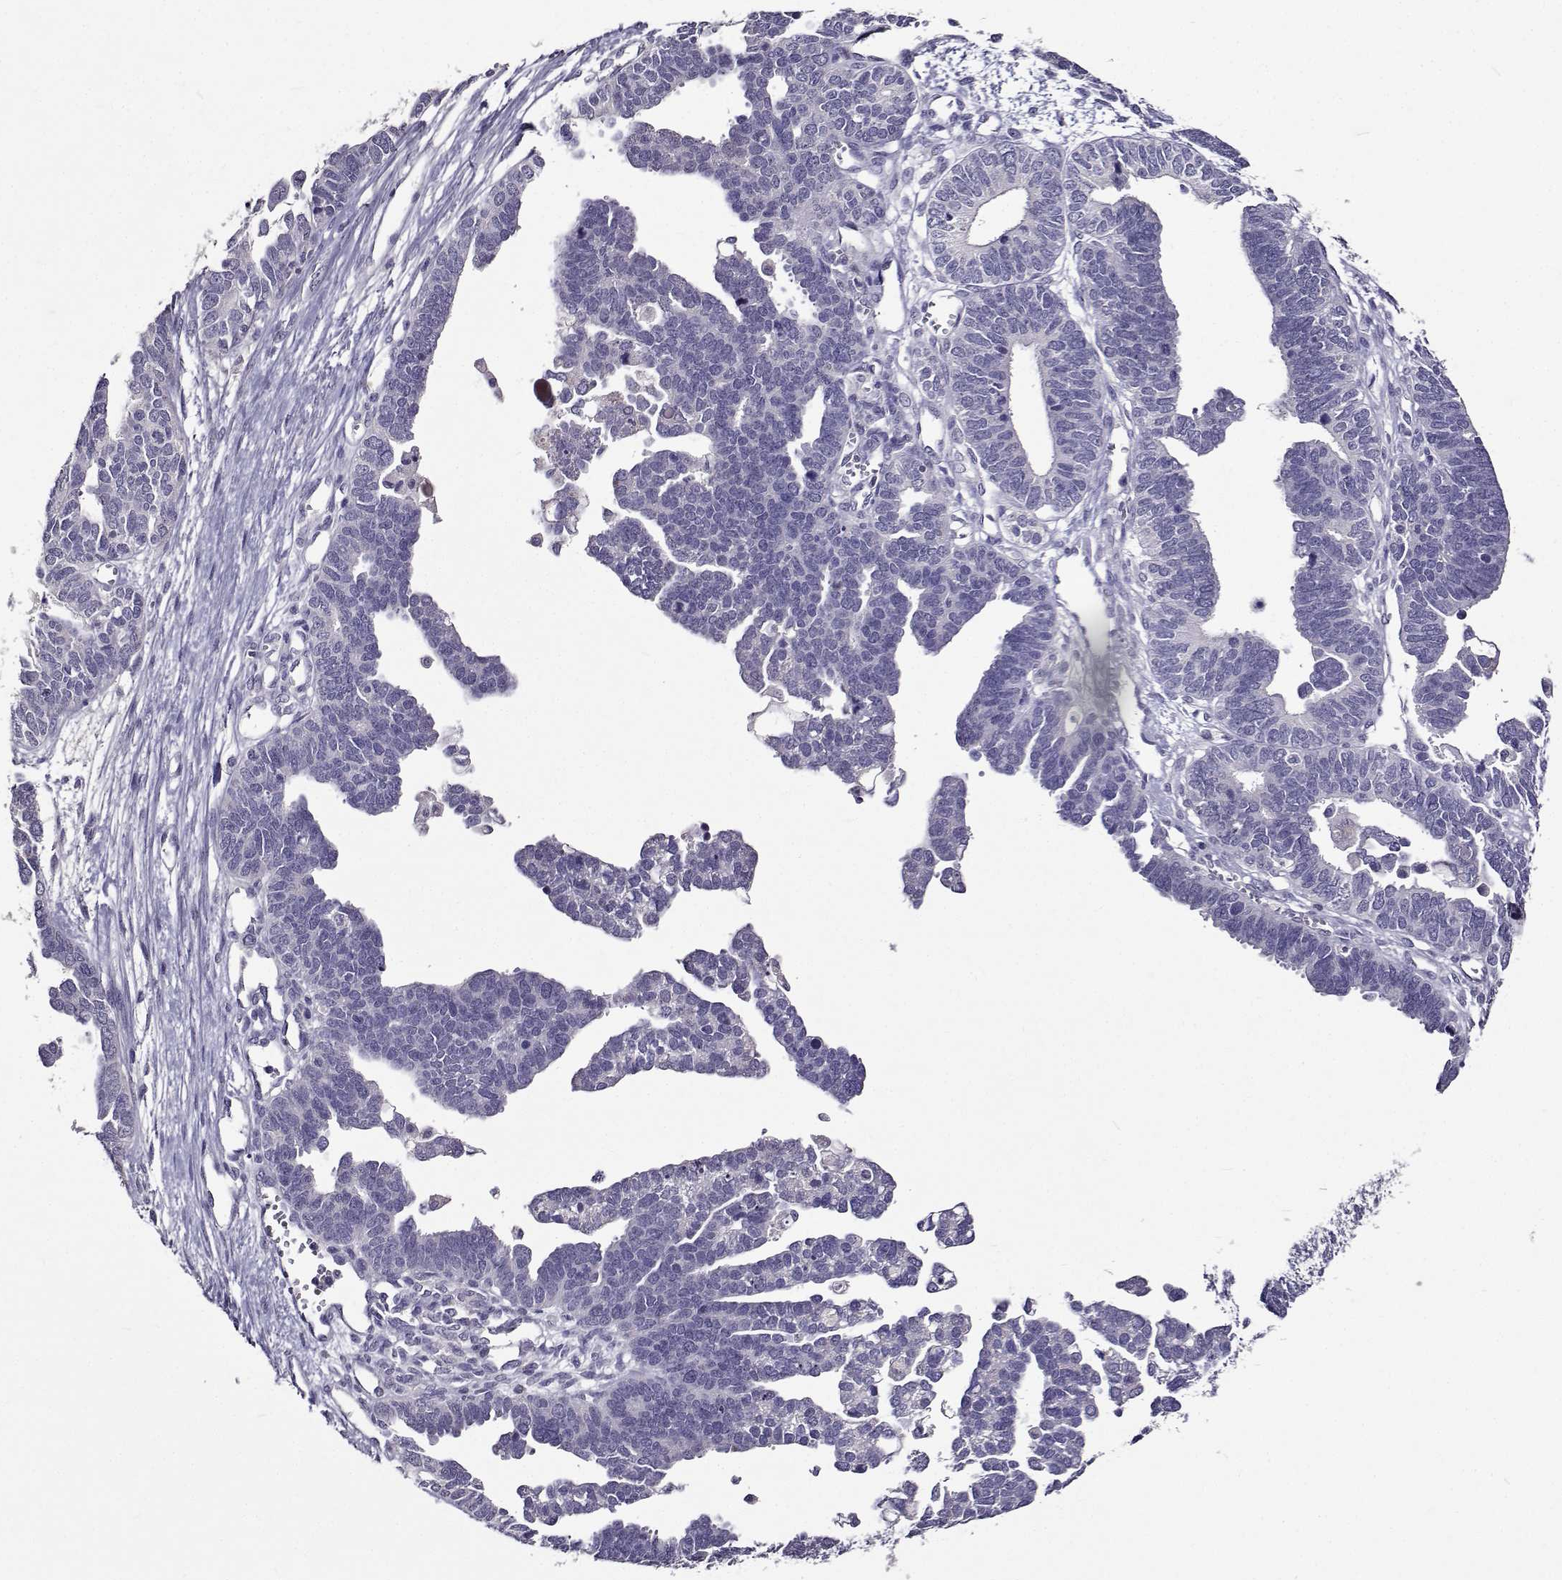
{"staining": {"intensity": "negative", "quantity": "none", "location": "none"}, "tissue": "ovarian cancer", "cell_type": "Tumor cells", "image_type": "cancer", "snomed": [{"axis": "morphology", "description": "Cystadenocarcinoma, serous, NOS"}, {"axis": "topography", "description": "Ovary"}], "caption": "This is an immunohistochemistry (IHC) image of serous cystadenocarcinoma (ovarian). There is no staining in tumor cells.", "gene": "PAEP", "patient": {"sex": "female", "age": 51}}